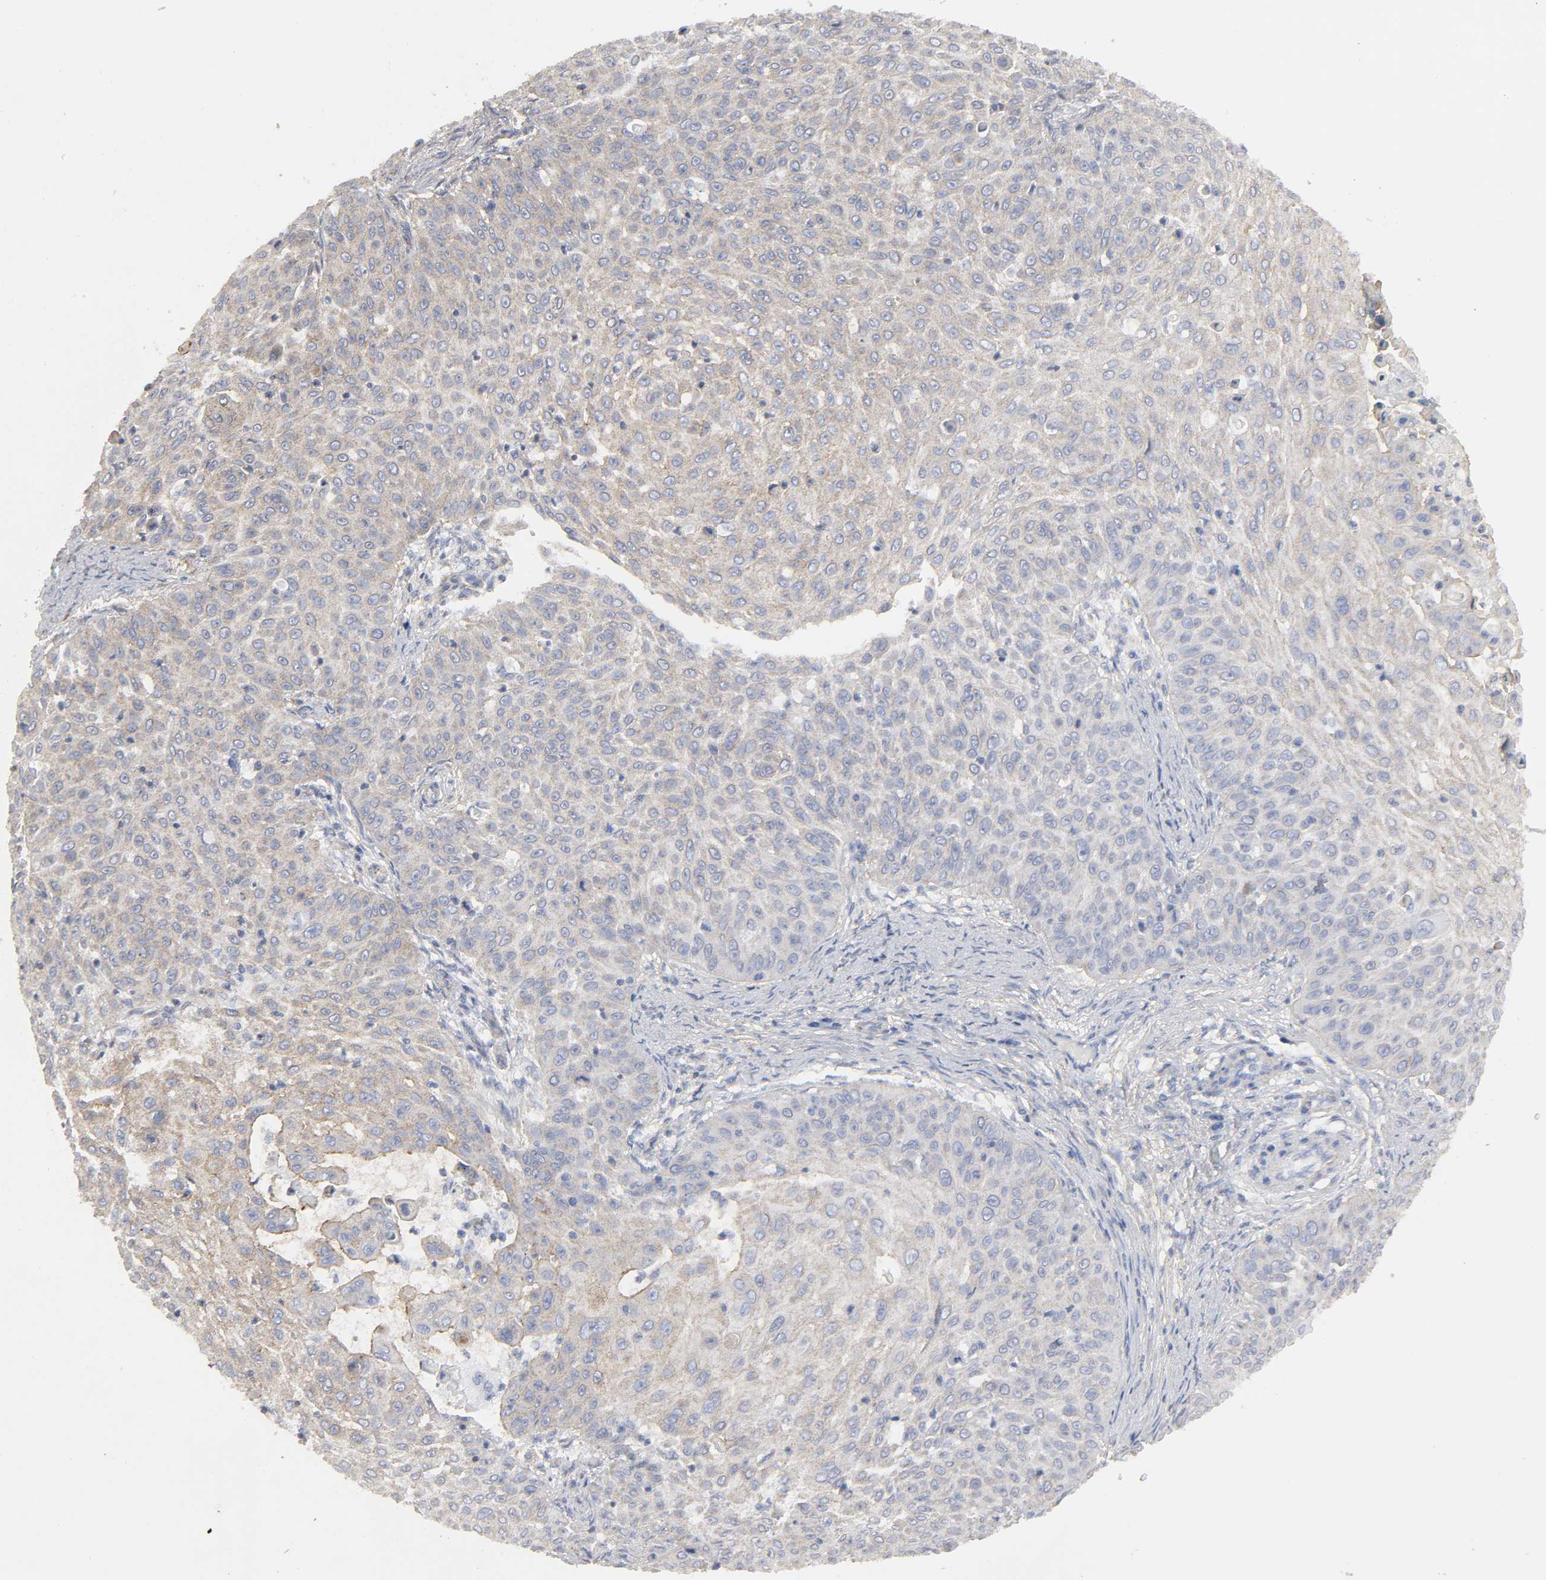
{"staining": {"intensity": "moderate", "quantity": "25%-75%", "location": "cytoplasmic/membranous"}, "tissue": "skin cancer", "cell_type": "Tumor cells", "image_type": "cancer", "snomed": [{"axis": "morphology", "description": "Squamous cell carcinoma, NOS"}, {"axis": "topography", "description": "Skin"}], "caption": "Immunohistochemistry of human skin cancer shows medium levels of moderate cytoplasmic/membranous expression in approximately 25%-75% of tumor cells. The protein of interest is stained brown, and the nuclei are stained in blue (DAB (3,3'-diaminobenzidine) IHC with brightfield microscopy, high magnification).", "gene": "SH3GLB1", "patient": {"sex": "male", "age": 82}}